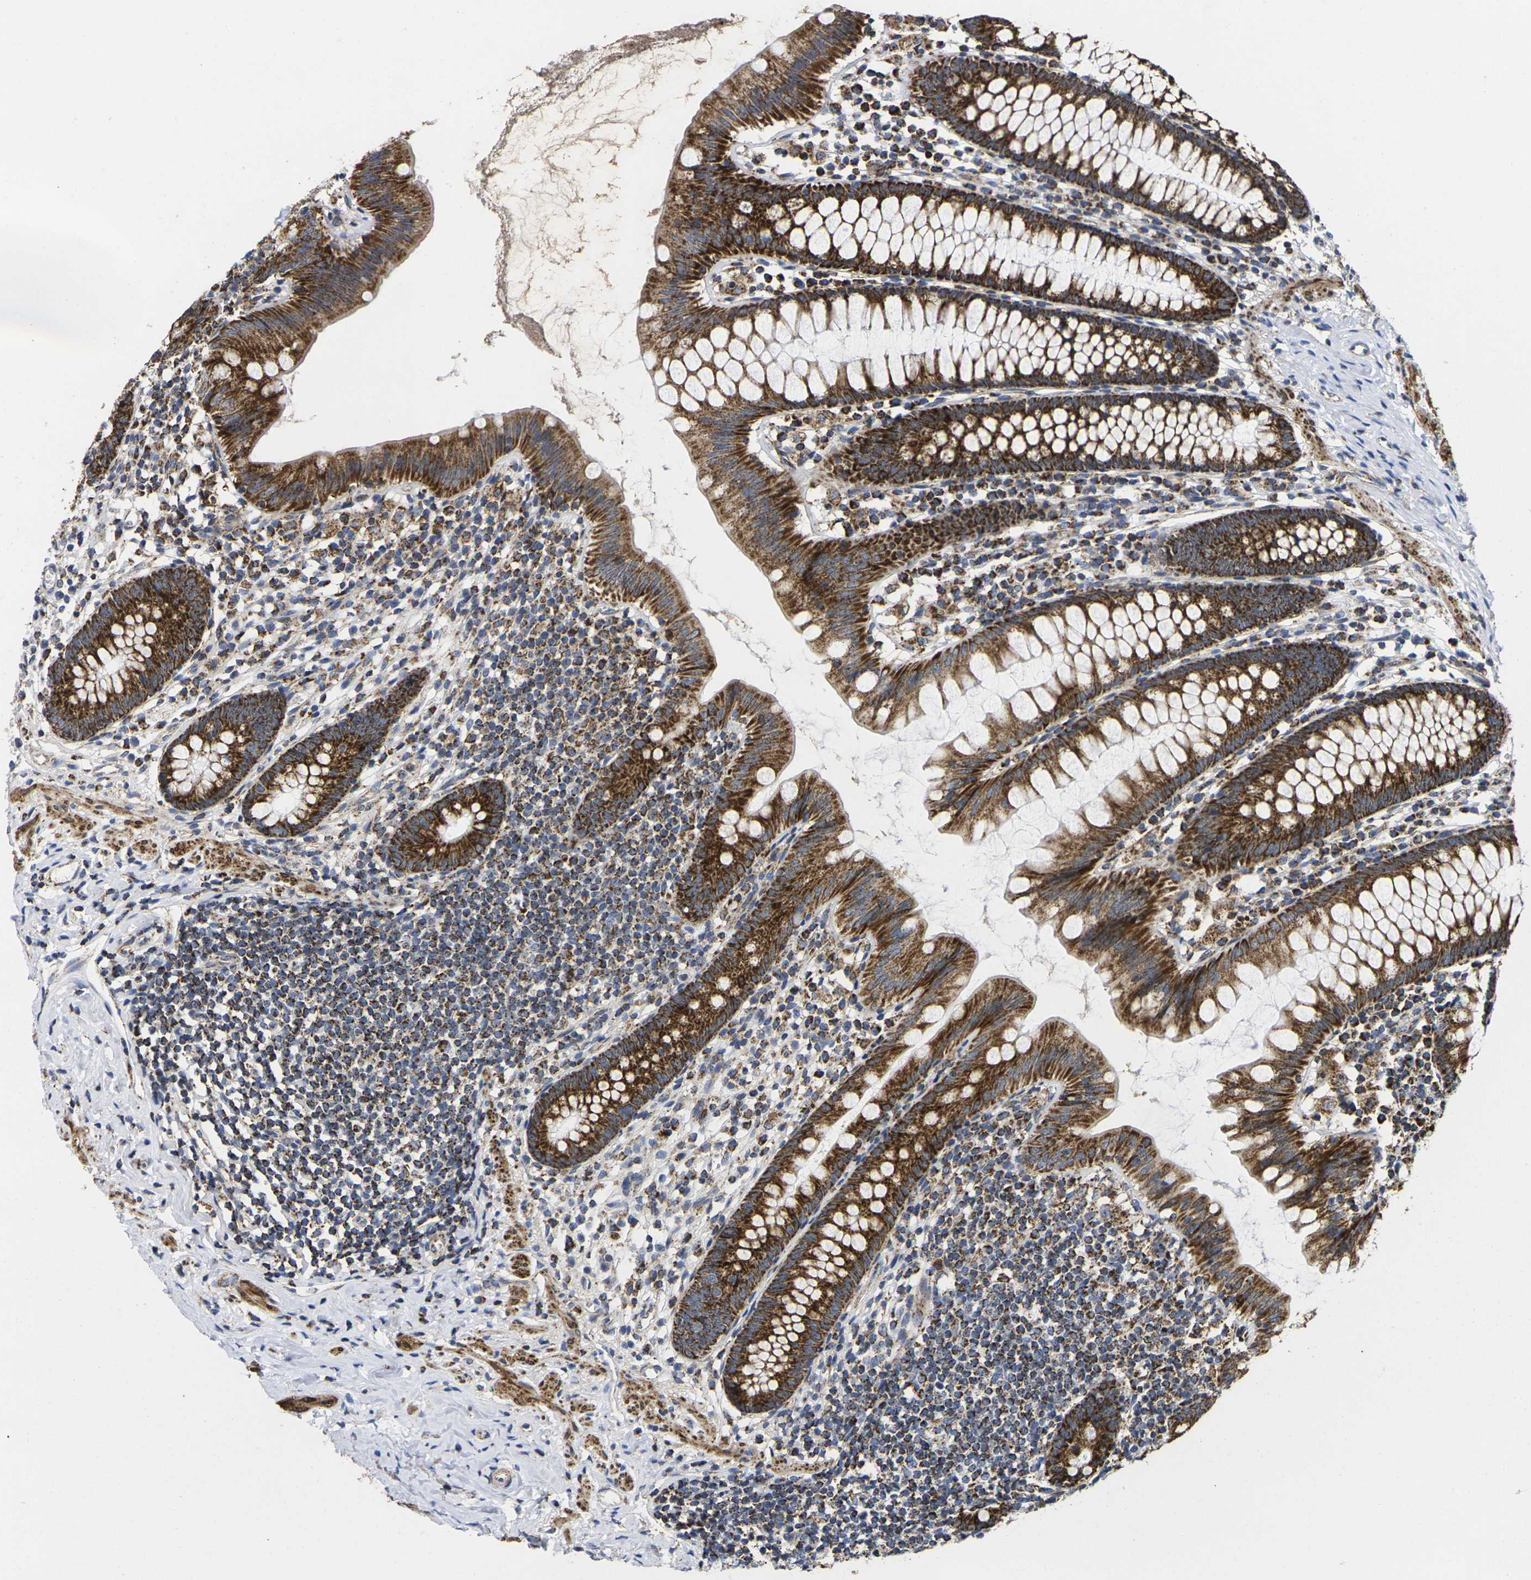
{"staining": {"intensity": "strong", "quantity": ">75%", "location": "cytoplasmic/membranous"}, "tissue": "appendix", "cell_type": "Glandular cells", "image_type": "normal", "snomed": [{"axis": "morphology", "description": "Normal tissue, NOS"}, {"axis": "topography", "description": "Appendix"}], "caption": "Immunohistochemical staining of benign appendix reveals high levels of strong cytoplasmic/membranous expression in approximately >75% of glandular cells. (Stains: DAB in brown, nuclei in blue, Microscopy: brightfield microscopy at high magnification).", "gene": "P2RY11", "patient": {"sex": "male", "age": 52}}